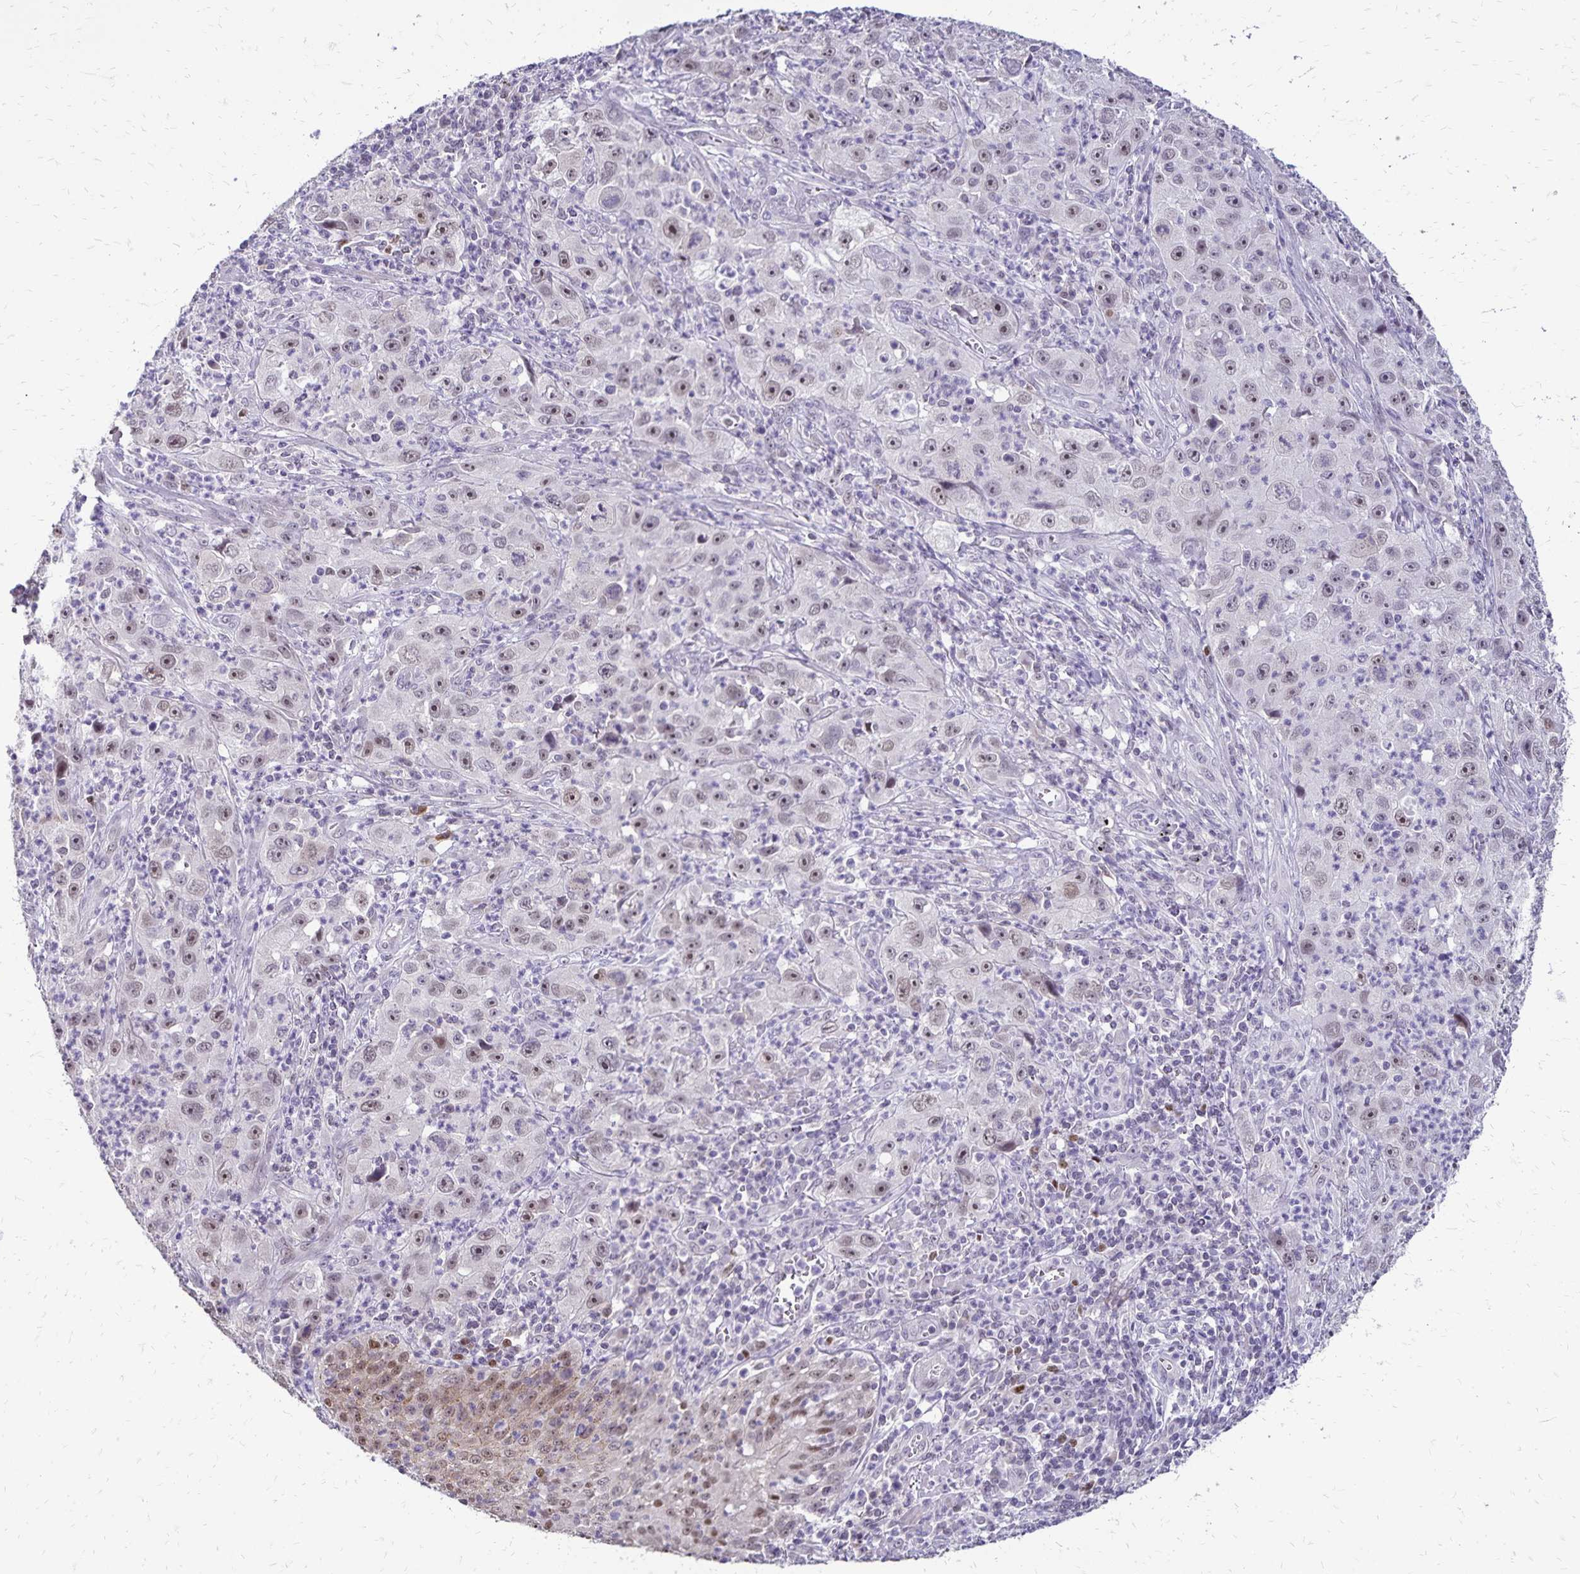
{"staining": {"intensity": "weak", "quantity": "<25%", "location": "nuclear"}, "tissue": "lung cancer", "cell_type": "Tumor cells", "image_type": "cancer", "snomed": [{"axis": "morphology", "description": "Squamous cell carcinoma, NOS"}, {"axis": "topography", "description": "Lung"}], "caption": "Tumor cells are negative for brown protein staining in lung squamous cell carcinoma.", "gene": "POLB", "patient": {"sex": "male", "age": 71}}